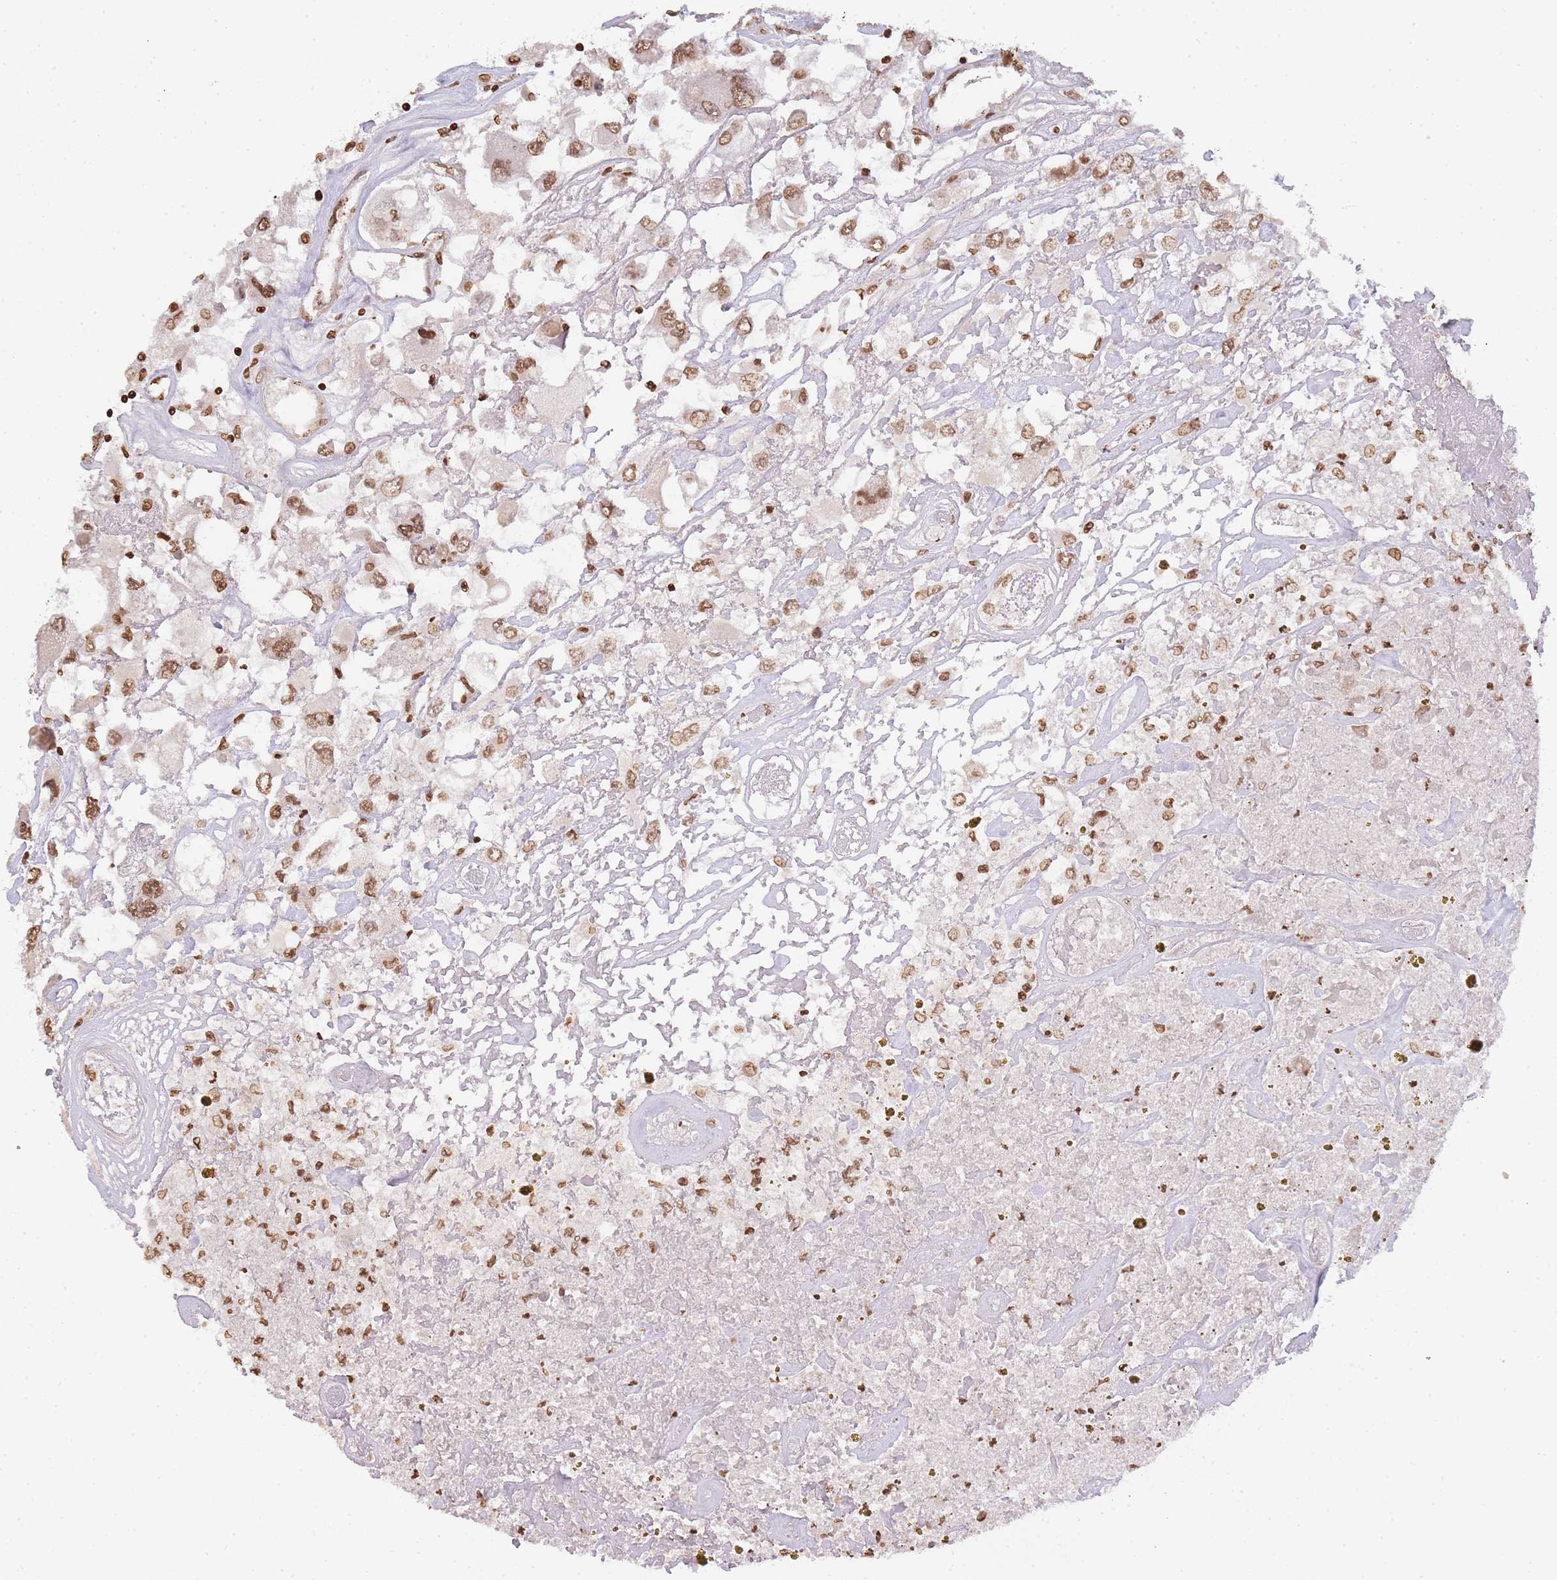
{"staining": {"intensity": "moderate", "quantity": ">75%", "location": "nuclear"}, "tissue": "renal cancer", "cell_type": "Tumor cells", "image_type": "cancer", "snomed": [{"axis": "morphology", "description": "Adenocarcinoma, NOS"}, {"axis": "topography", "description": "Kidney"}], "caption": "Protein expression analysis of human renal cancer reveals moderate nuclear expression in about >75% of tumor cells. (Stains: DAB (3,3'-diaminobenzidine) in brown, nuclei in blue, Microscopy: brightfield microscopy at high magnification).", "gene": "WWTR1", "patient": {"sex": "female", "age": 52}}